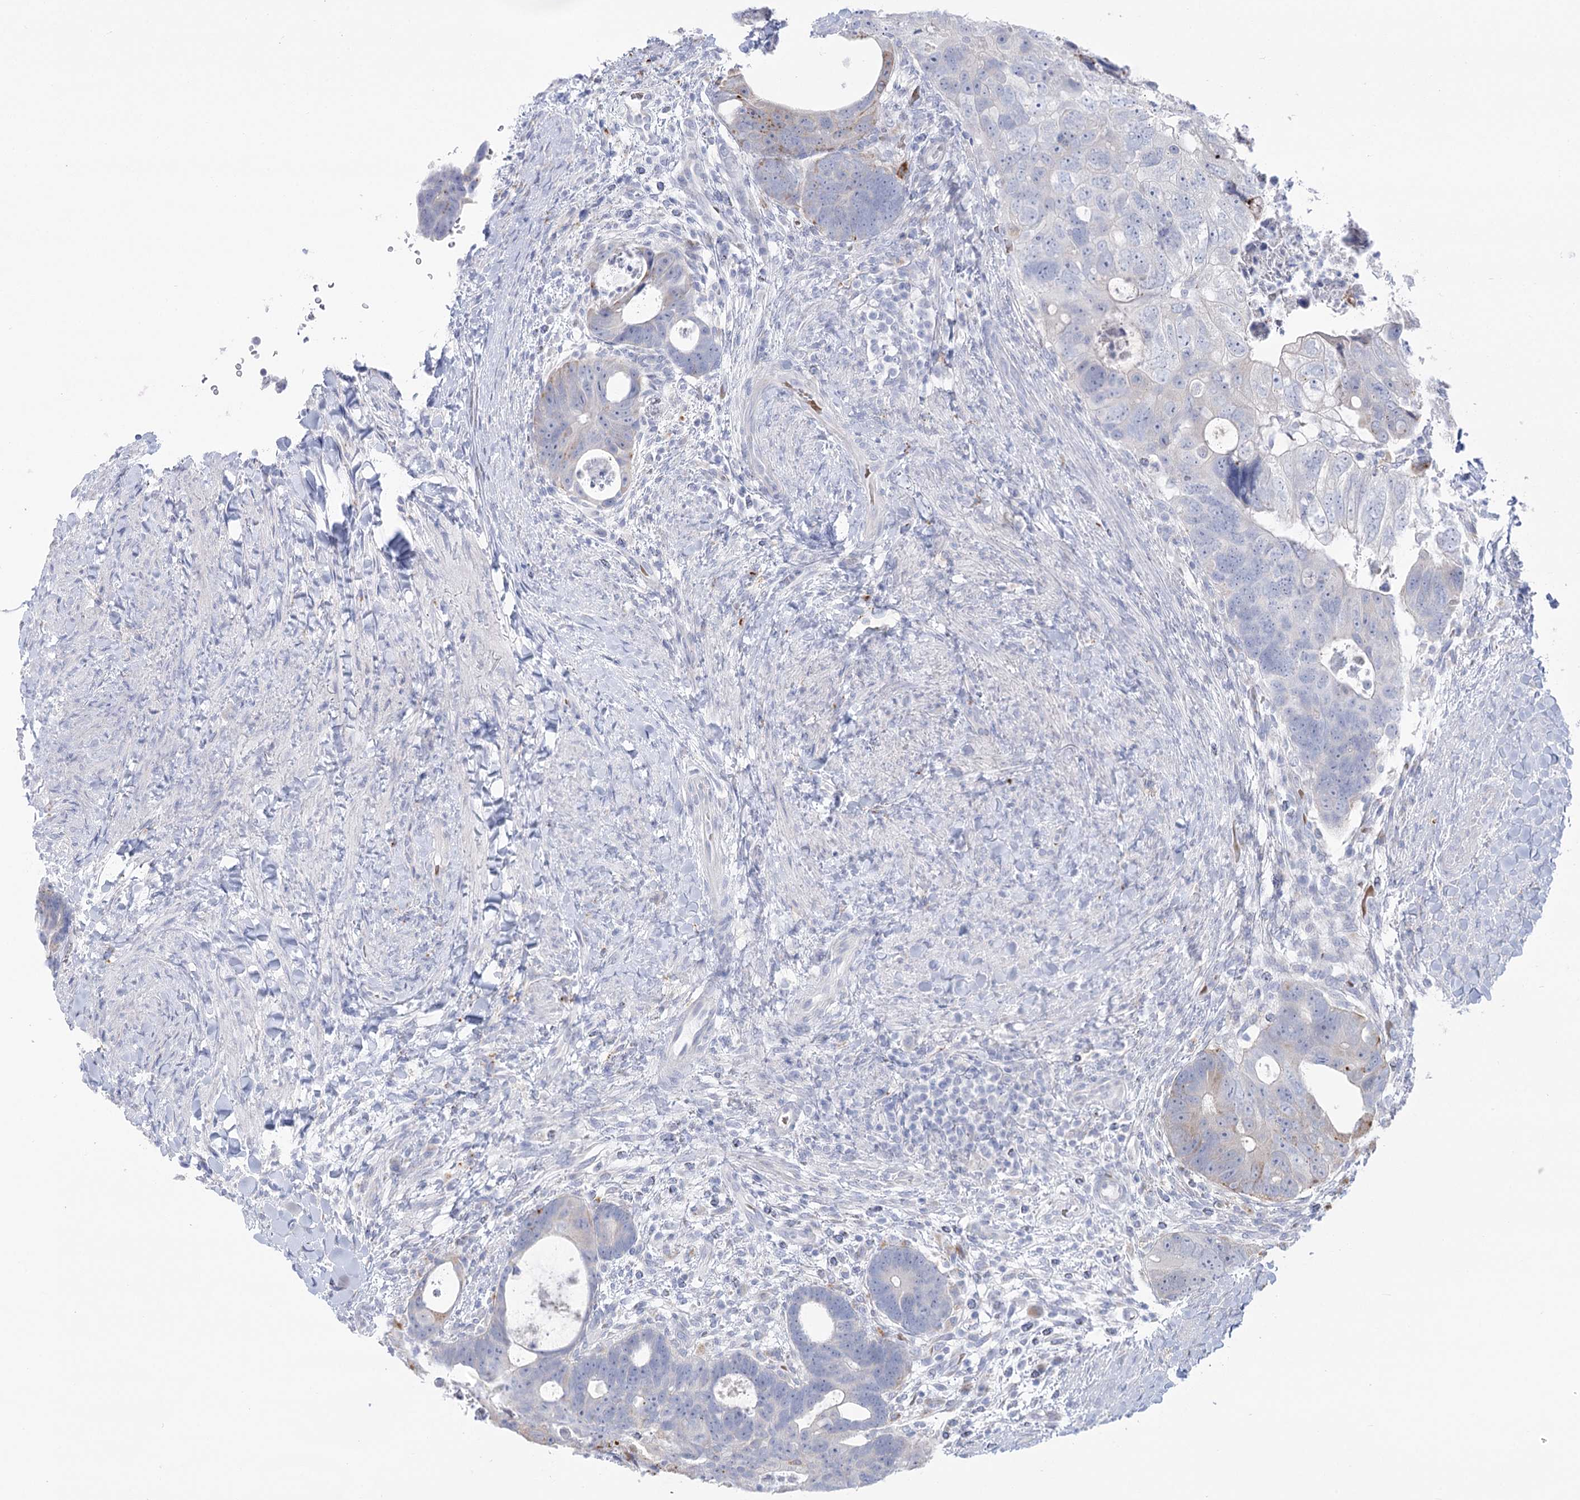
{"staining": {"intensity": "negative", "quantity": "none", "location": "none"}, "tissue": "colorectal cancer", "cell_type": "Tumor cells", "image_type": "cancer", "snomed": [{"axis": "morphology", "description": "Adenocarcinoma, NOS"}, {"axis": "topography", "description": "Rectum"}], "caption": "The image reveals no significant staining in tumor cells of colorectal adenocarcinoma.", "gene": "SIAE", "patient": {"sex": "male", "age": 59}}